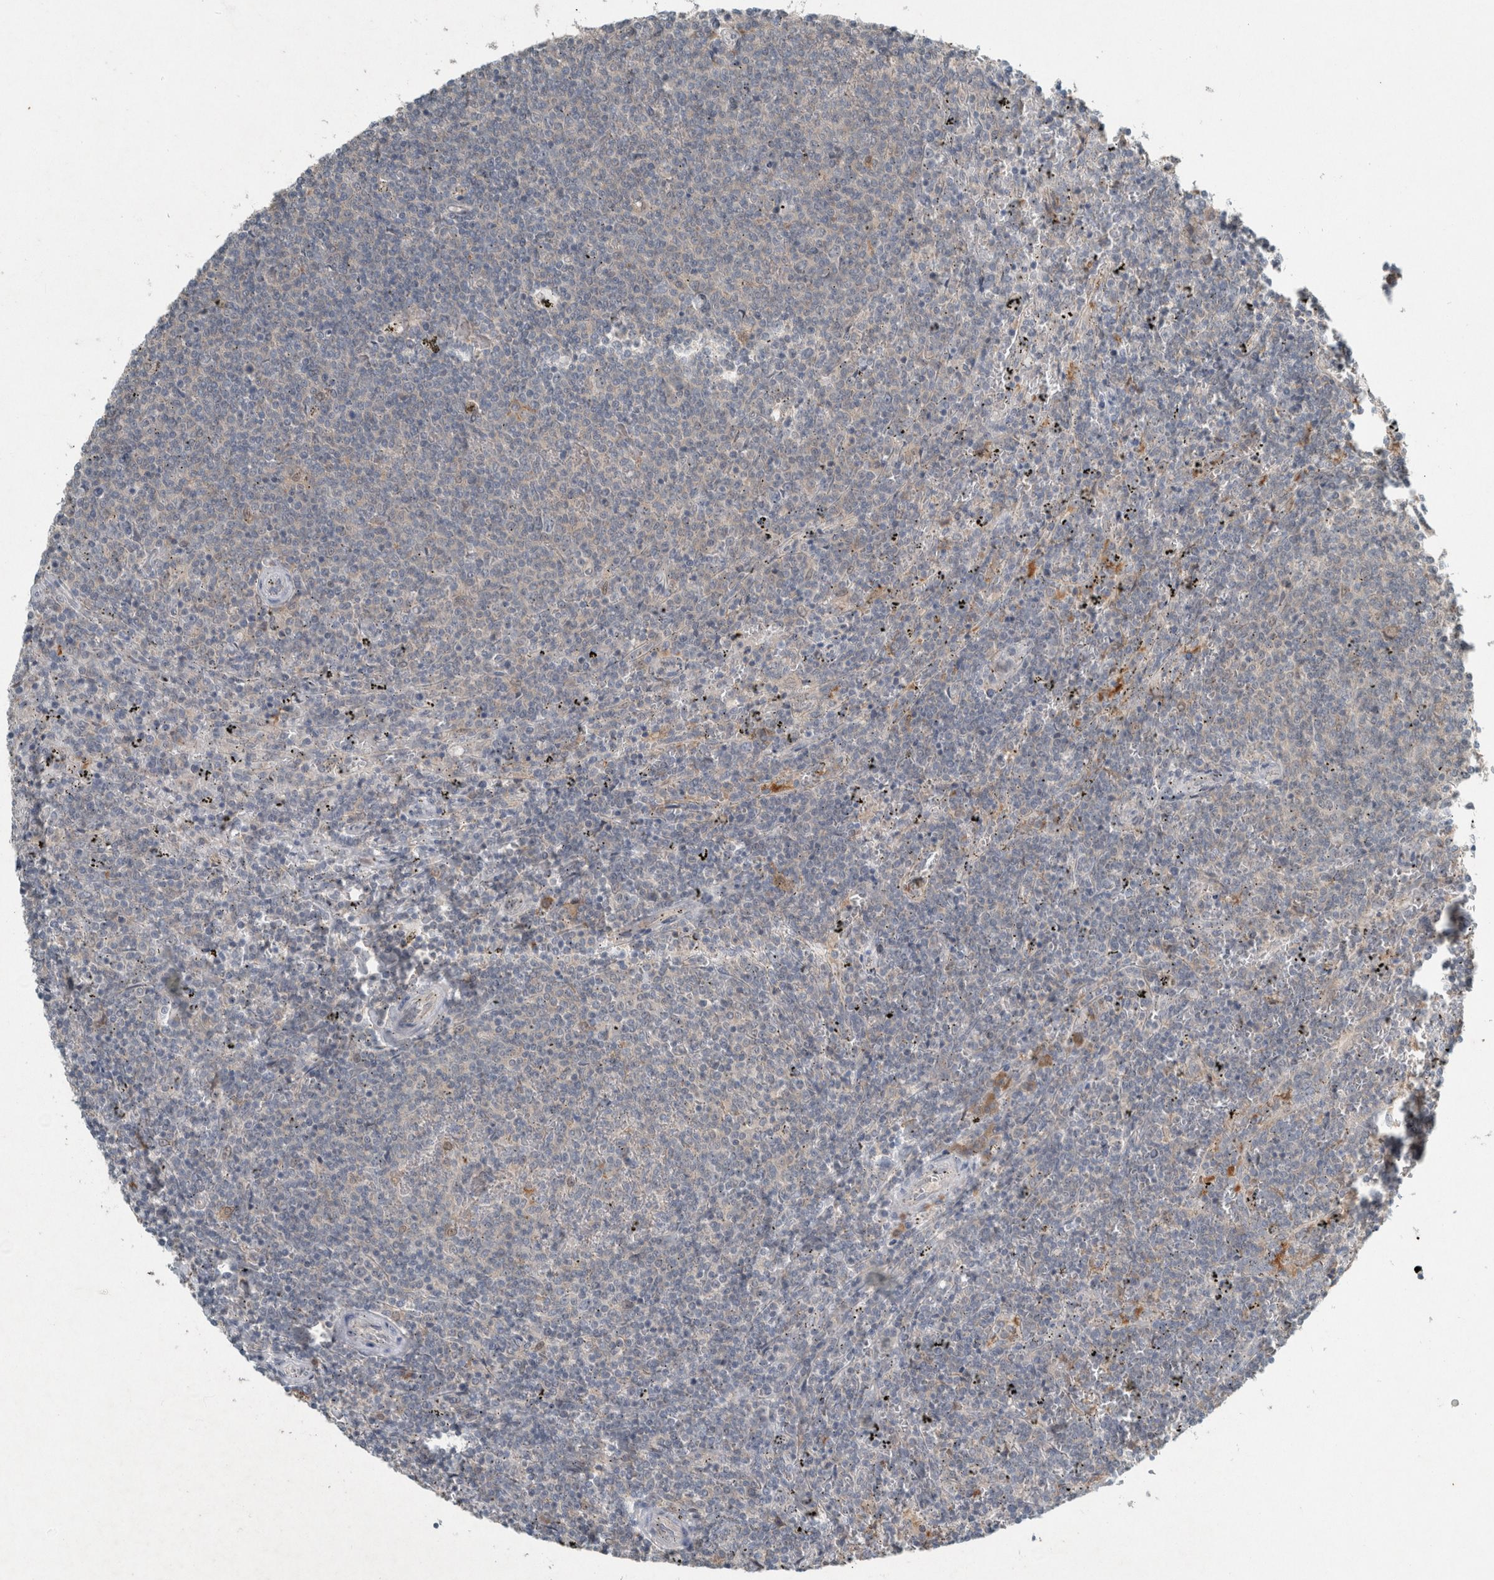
{"staining": {"intensity": "negative", "quantity": "none", "location": "none"}, "tissue": "lymphoma", "cell_type": "Tumor cells", "image_type": "cancer", "snomed": [{"axis": "morphology", "description": "Malignant lymphoma, non-Hodgkin's type, Low grade"}, {"axis": "topography", "description": "Spleen"}], "caption": "DAB immunohistochemical staining of human malignant lymphoma, non-Hodgkin's type (low-grade) exhibits no significant expression in tumor cells.", "gene": "RALGDS", "patient": {"sex": "female", "age": 50}}